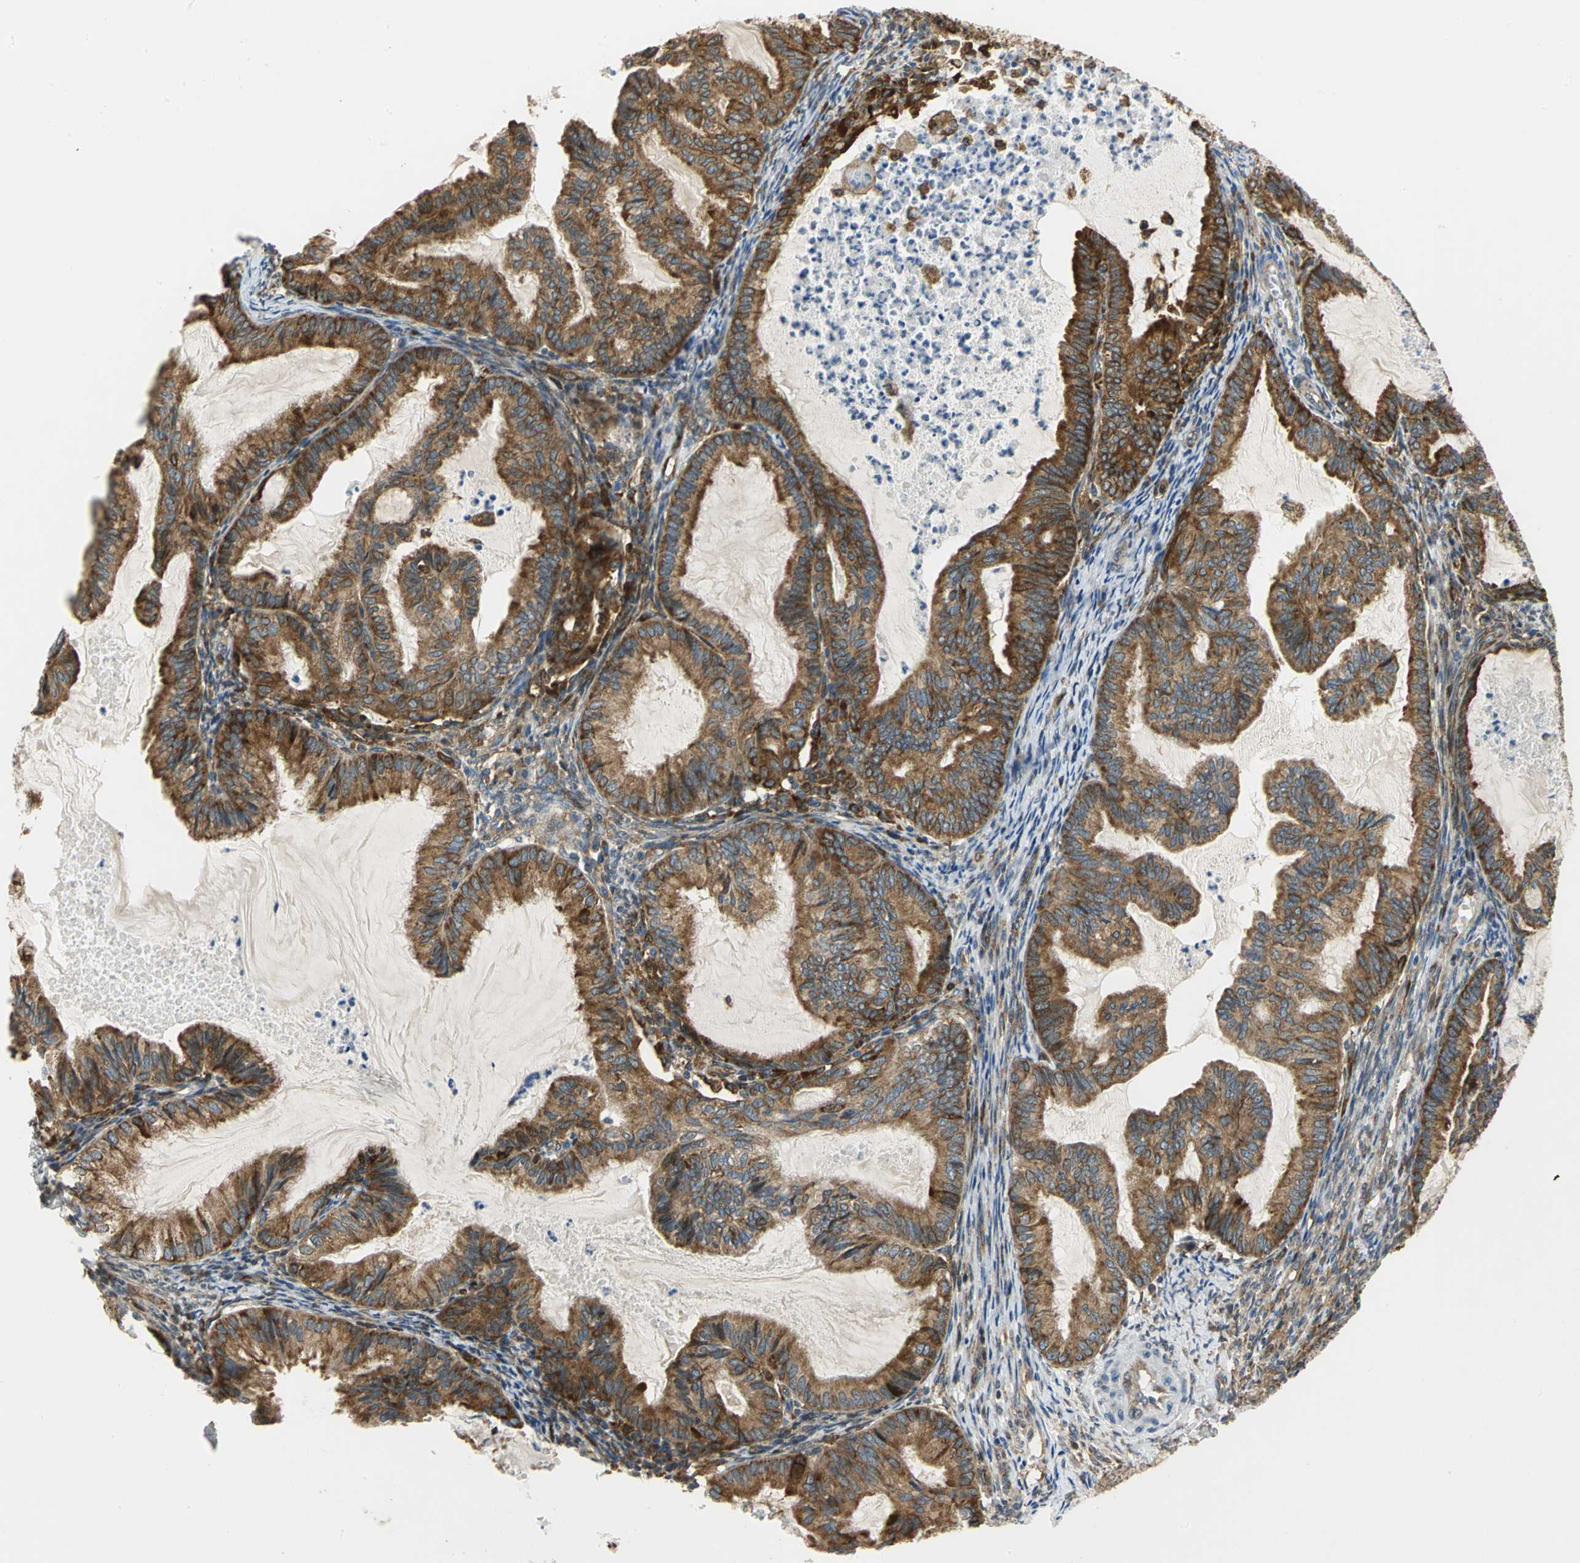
{"staining": {"intensity": "moderate", "quantity": ">75%", "location": "cytoplasmic/membranous"}, "tissue": "cervical cancer", "cell_type": "Tumor cells", "image_type": "cancer", "snomed": [{"axis": "morphology", "description": "Normal tissue, NOS"}, {"axis": "morphology", "description": "Adenocarcinoma, NOS"}, {"axis": "topography", "description": "Cervix"}, {"axis": "topography", "description": "Endometrium"}], "caption": "The immunohistochemical stain shows moderate cytoplasmic/membranous staining in tumor cells of adenocarcinoma (cervical) tissue.", "gene": "YBX1", "patient": {"sex": "female", "age": 86}}